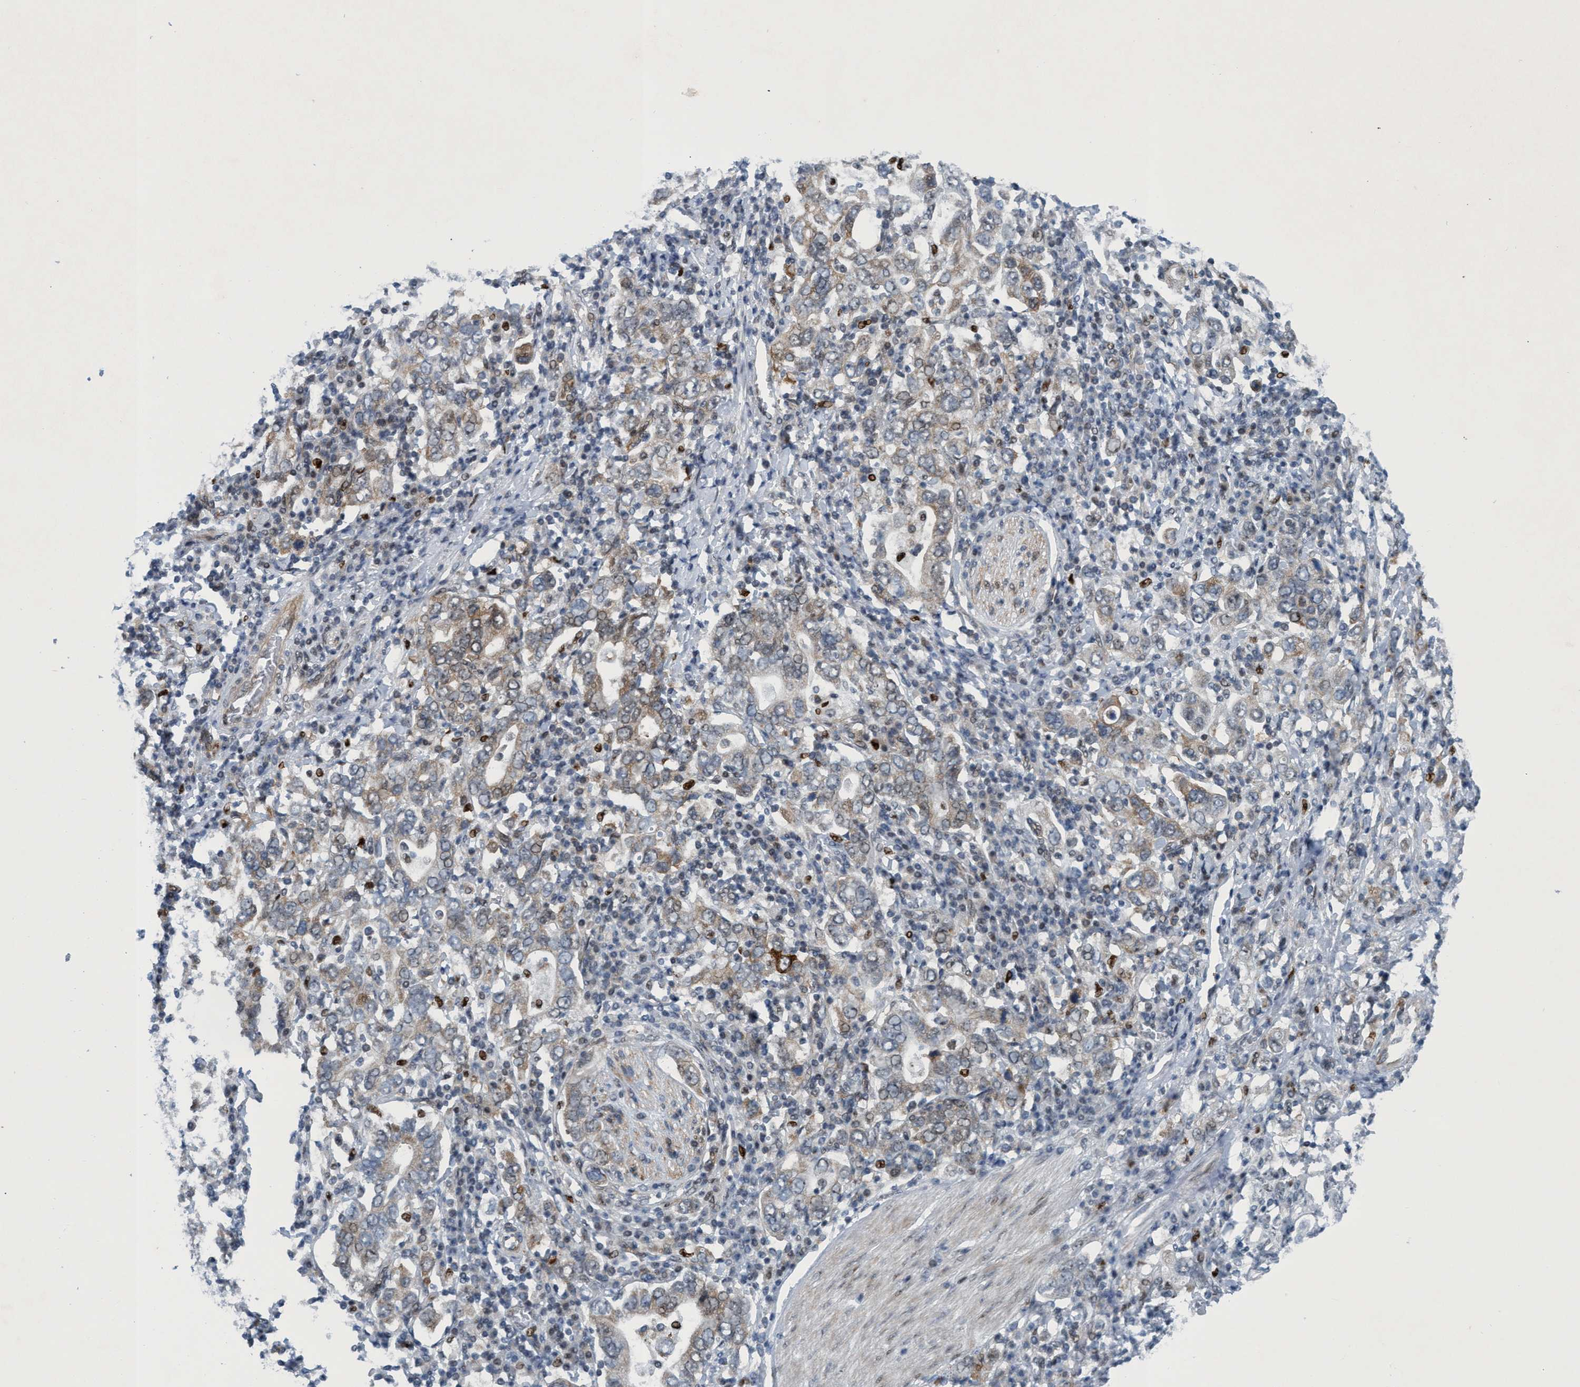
{"staining": {"intensity": "weak", "quantity": "<25%", "location": "cytoplasmic/membranous"}, "tissue": "stomach cancer", "cell_type": "Tumor cells", "image_type": "cancer", "snomed": [{"axis": "morphology", "description": "Adenocarcinoma, NOS"}, {"axis": "topography", "description": "Stomach, upper"}], "caption": "The micrograph exhibits no staining of tumor cells in adenocarcinoma (stomach).", "gene": "CWC27", "patient": {"sex": "male", "age": 62}}